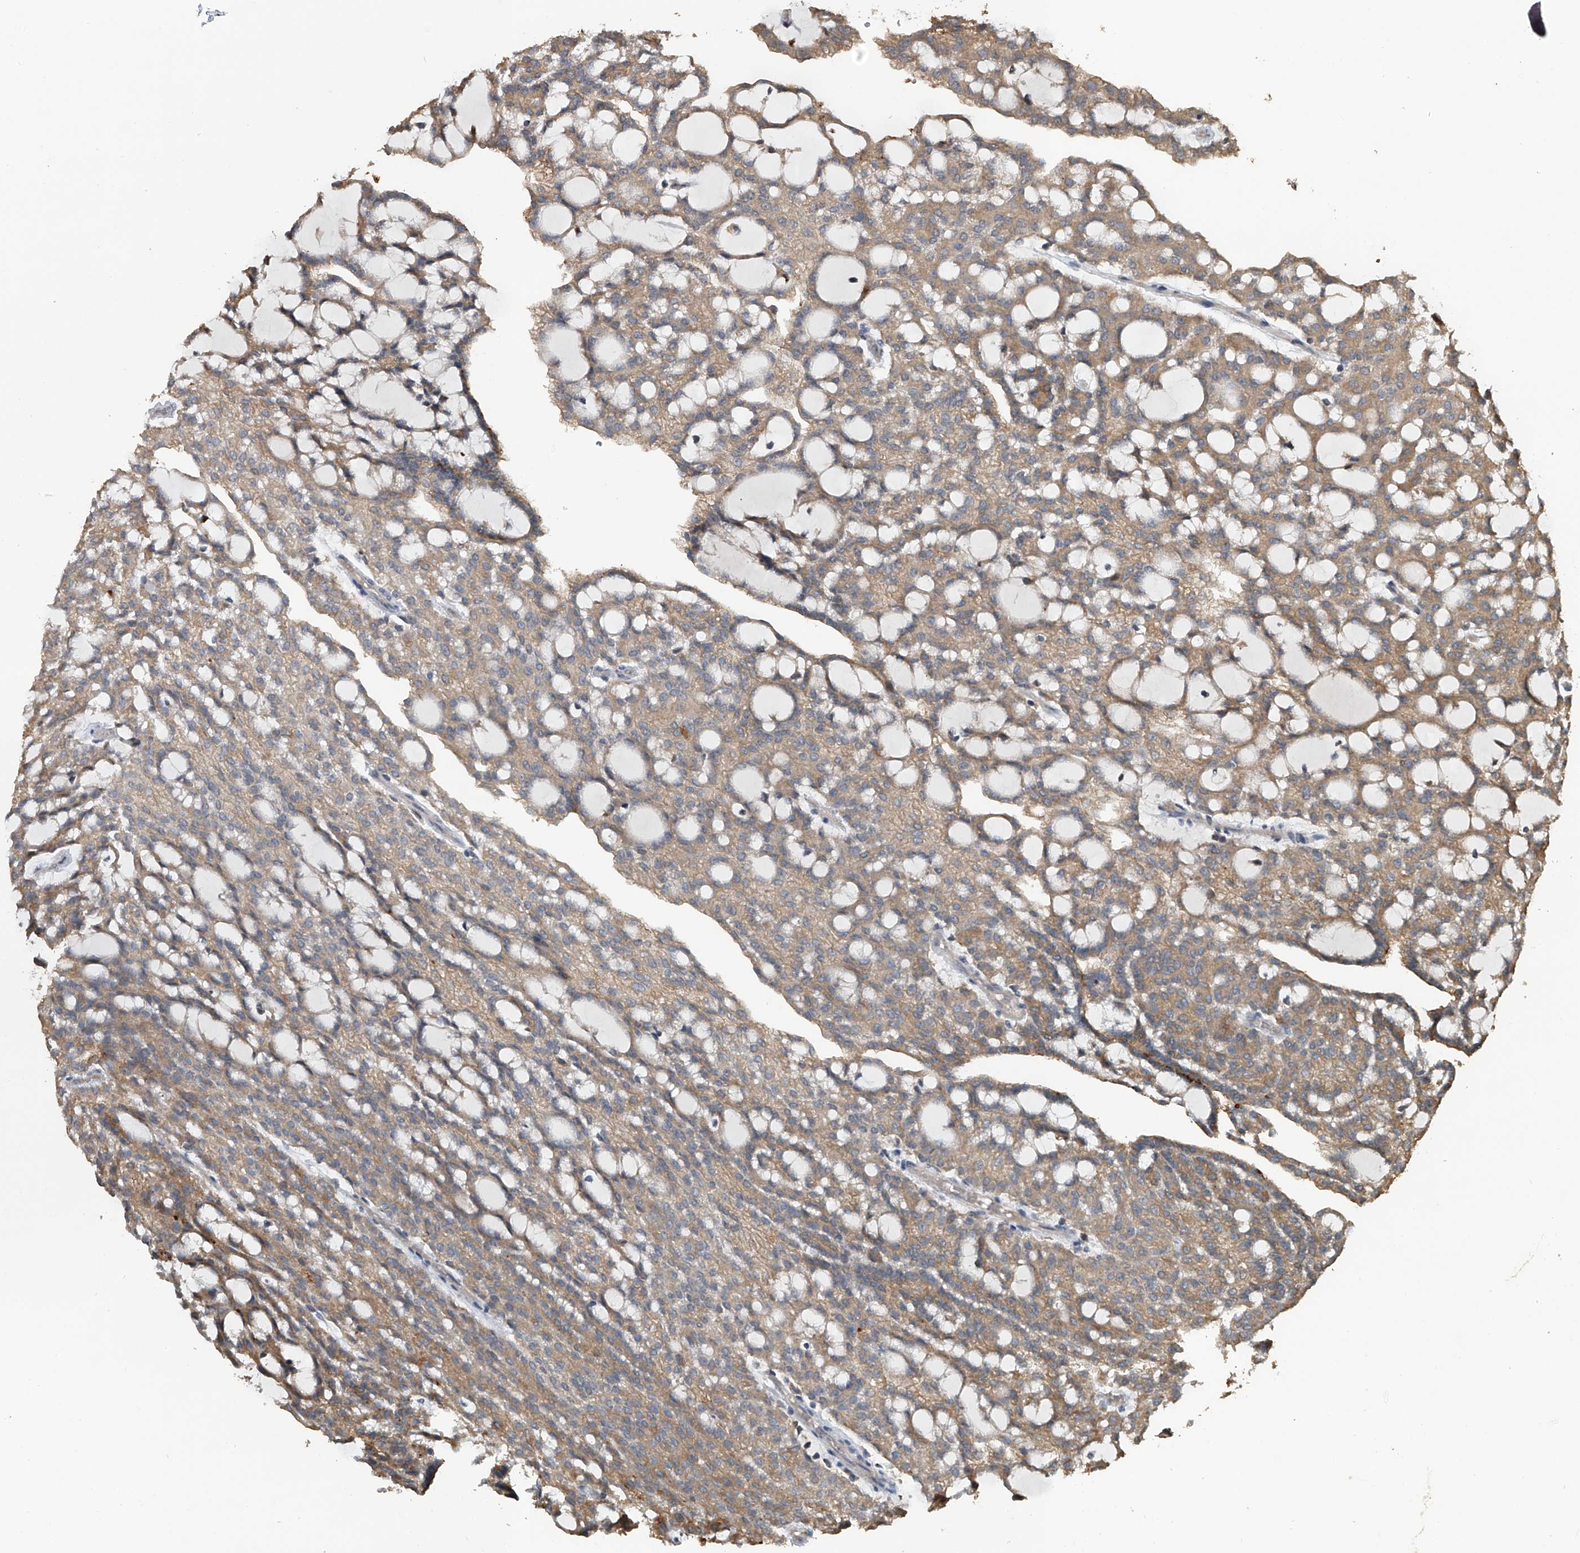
{"staining": {"intensity": "weak", "quantity": ">75%", "location": "cytoplasmic/membranous"}, "tissue": "renal cancer", "cell_type": "Tumor cells", "image_type": "cancer", "snomed": [{"axis": "morphology", "description": "Adenocarcinoma, NOS"}, {"axis": "topography", "description": "Kidney"}], "caption": "Adenocarcinoma (renal) was stained to show a protein in brown. There is low levels of weak cytoplasmic/membranous positivity in about >75% of tumor cells.", "gene": "DOCK9", "patient": {"sex": "male", "age": 63}}